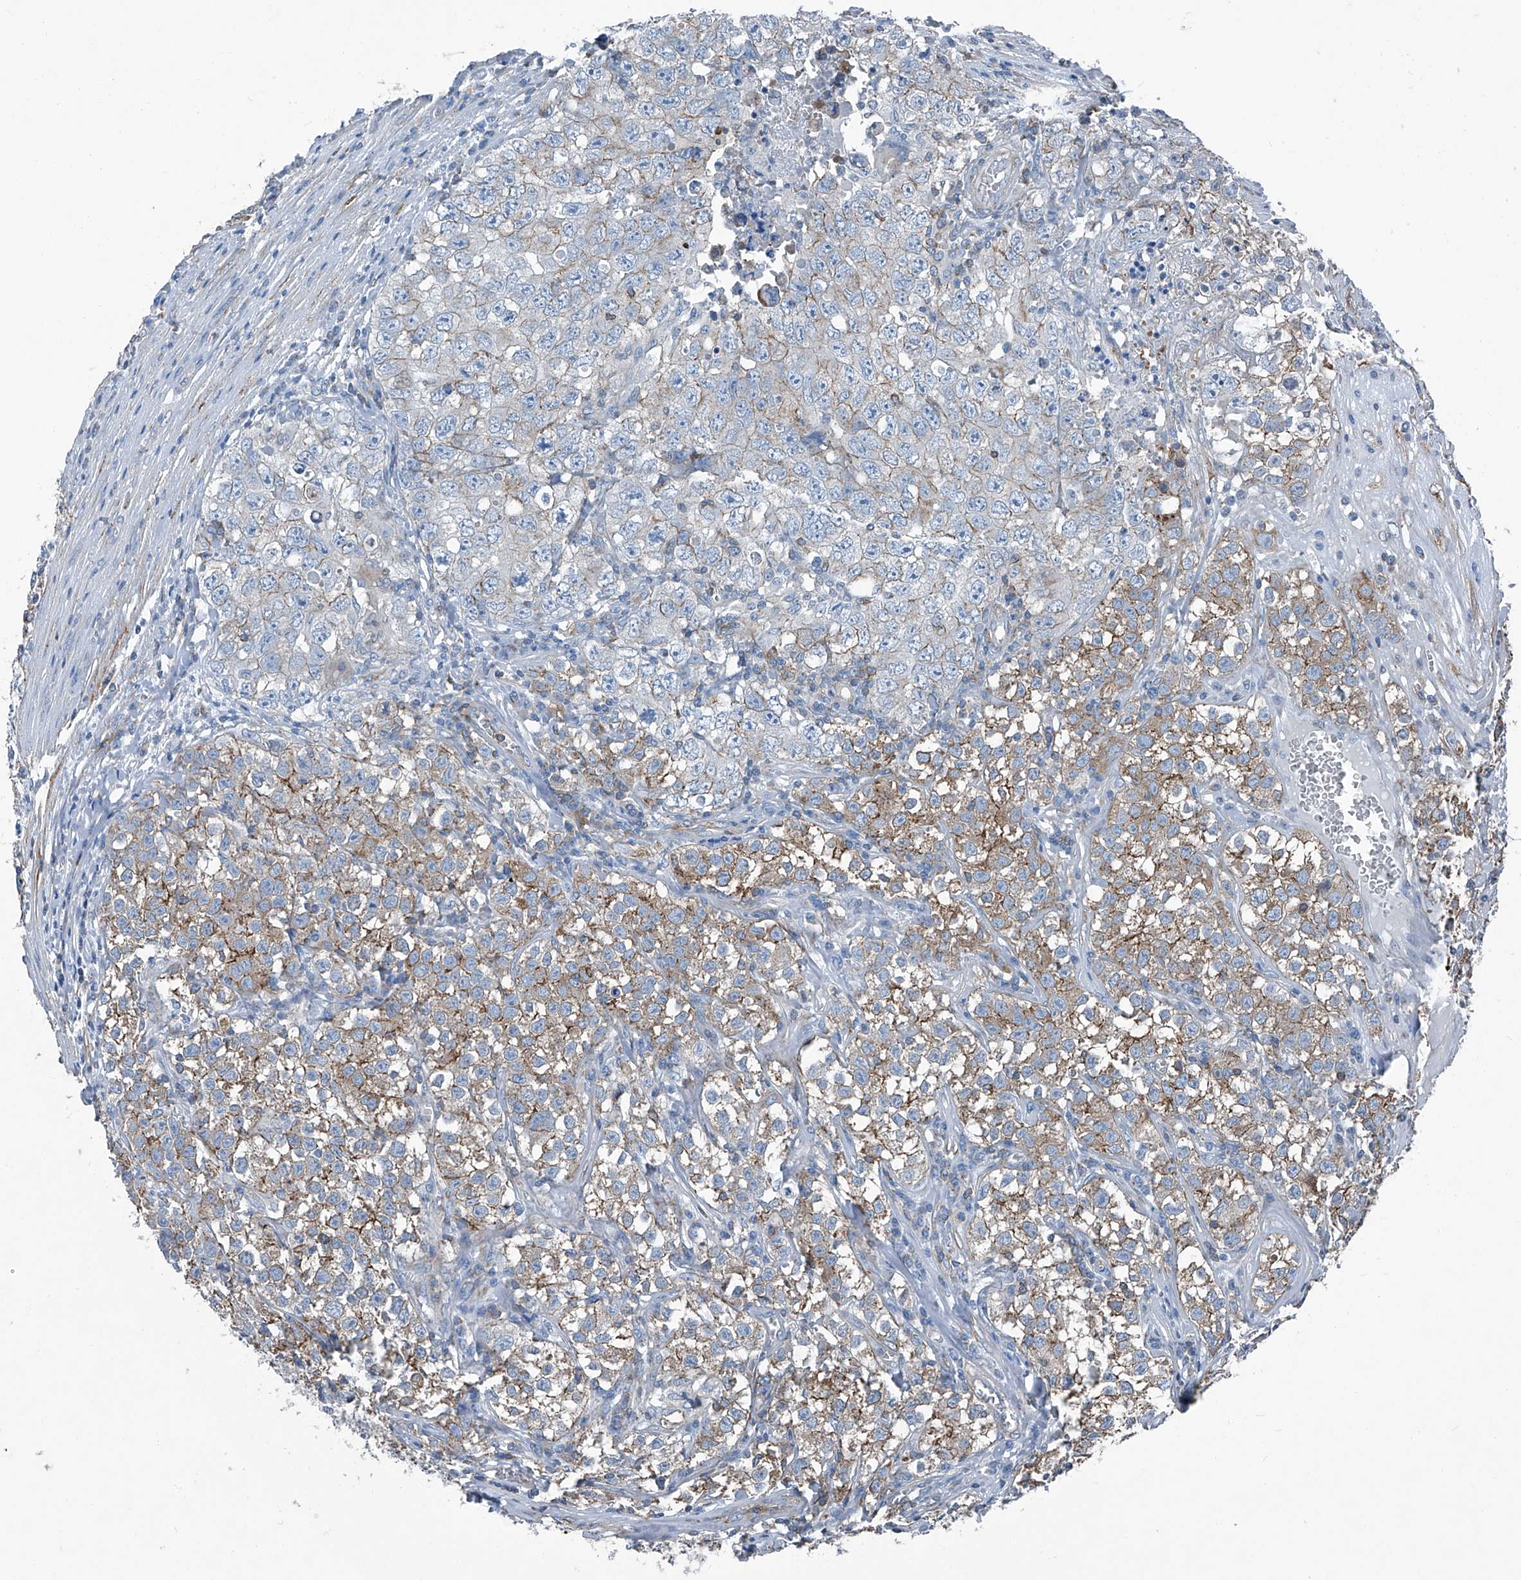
{"staining": {"intensity": "weak", "quantity": "25%-75%", "location": "cytoplasmic/membranous"}, "tissue": "testis cancer", "cell_type": "Tumor cells", "image_type": "cancer", "snomed": [{"axis": "morphology", "description": "Seminoma, NOS"}, {"axis": "morphology", "description": "Carcinoma, Embryonal, NOS"}, {"axis": "topography", "description": "Testis"}], "caption": "An immunohistochemistry (IHC) photomicrograph of neoplastic tissue is shown. Protein staining in brown shows weak cytoplasmic/membranous positivity in embryonal carcinoma (testis) within tumor cells. (DAB (3,3'-diaminobenzidine) IHC, brown staining for protein, blue staining for nuclei).", "gene": "SEPTIN7", "patient": {"sex": "male", "age": 43}}